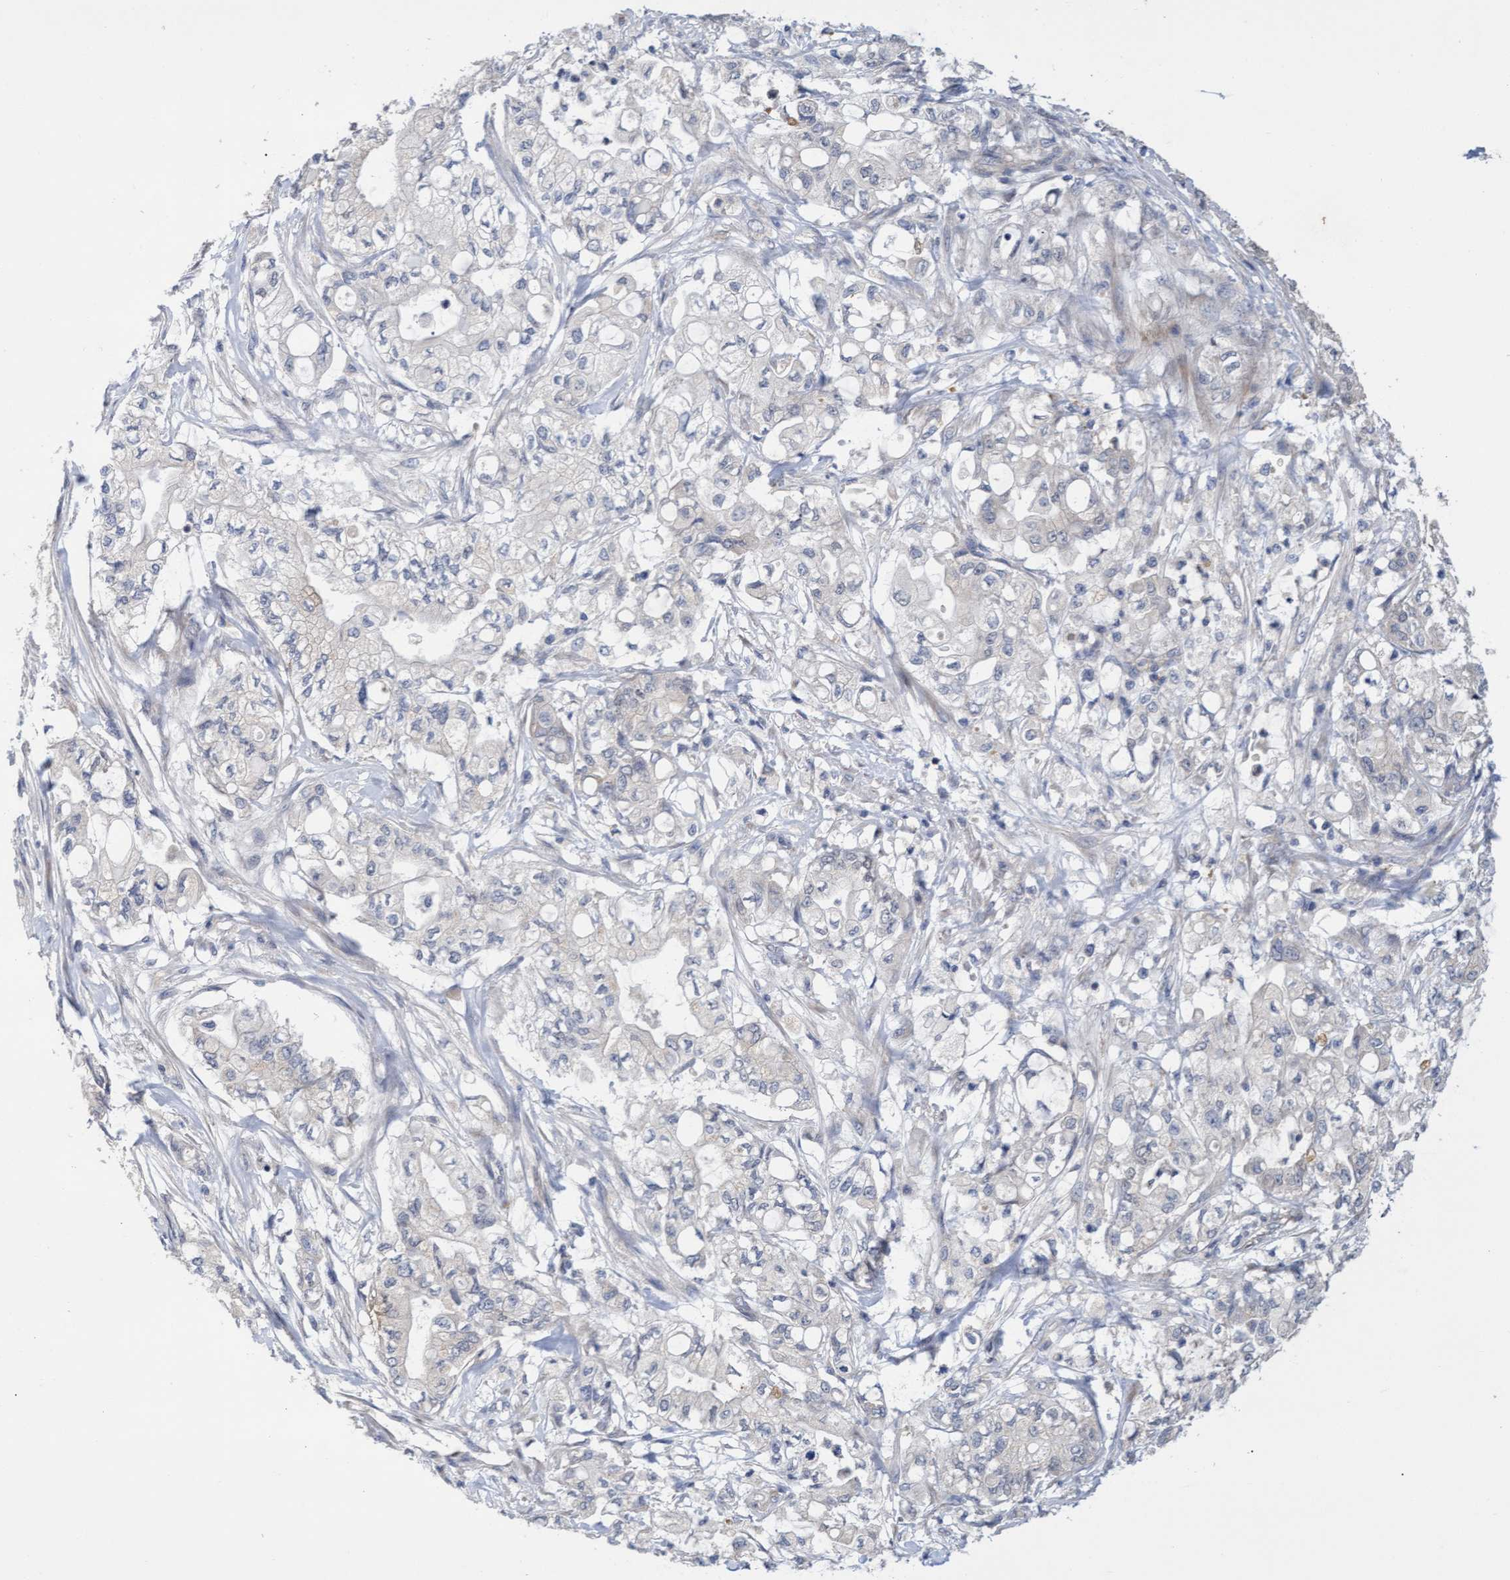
{"staining": {"intensity": "moderate", "quantity": "<25%", "location": "cytoplasmic/membranous"}, "tissue": "pancreatic cancer", "cell_type": "Tumor cells", "image_type": "cancer", "snomed": [{"axis": "morphology", "description": "Adenocarcinoma, NOS"}, {"axis": "topography", "description": "Pancreas"}], "caption": "About <25% of tumor cells in human pancreatic cancer reveal moderate cytoplasmic/membranous protein positivity as visualized by brown immunohistochemical staining.", "gene": "ABCF2", "patient": {"sex": "male", "age": 79}}